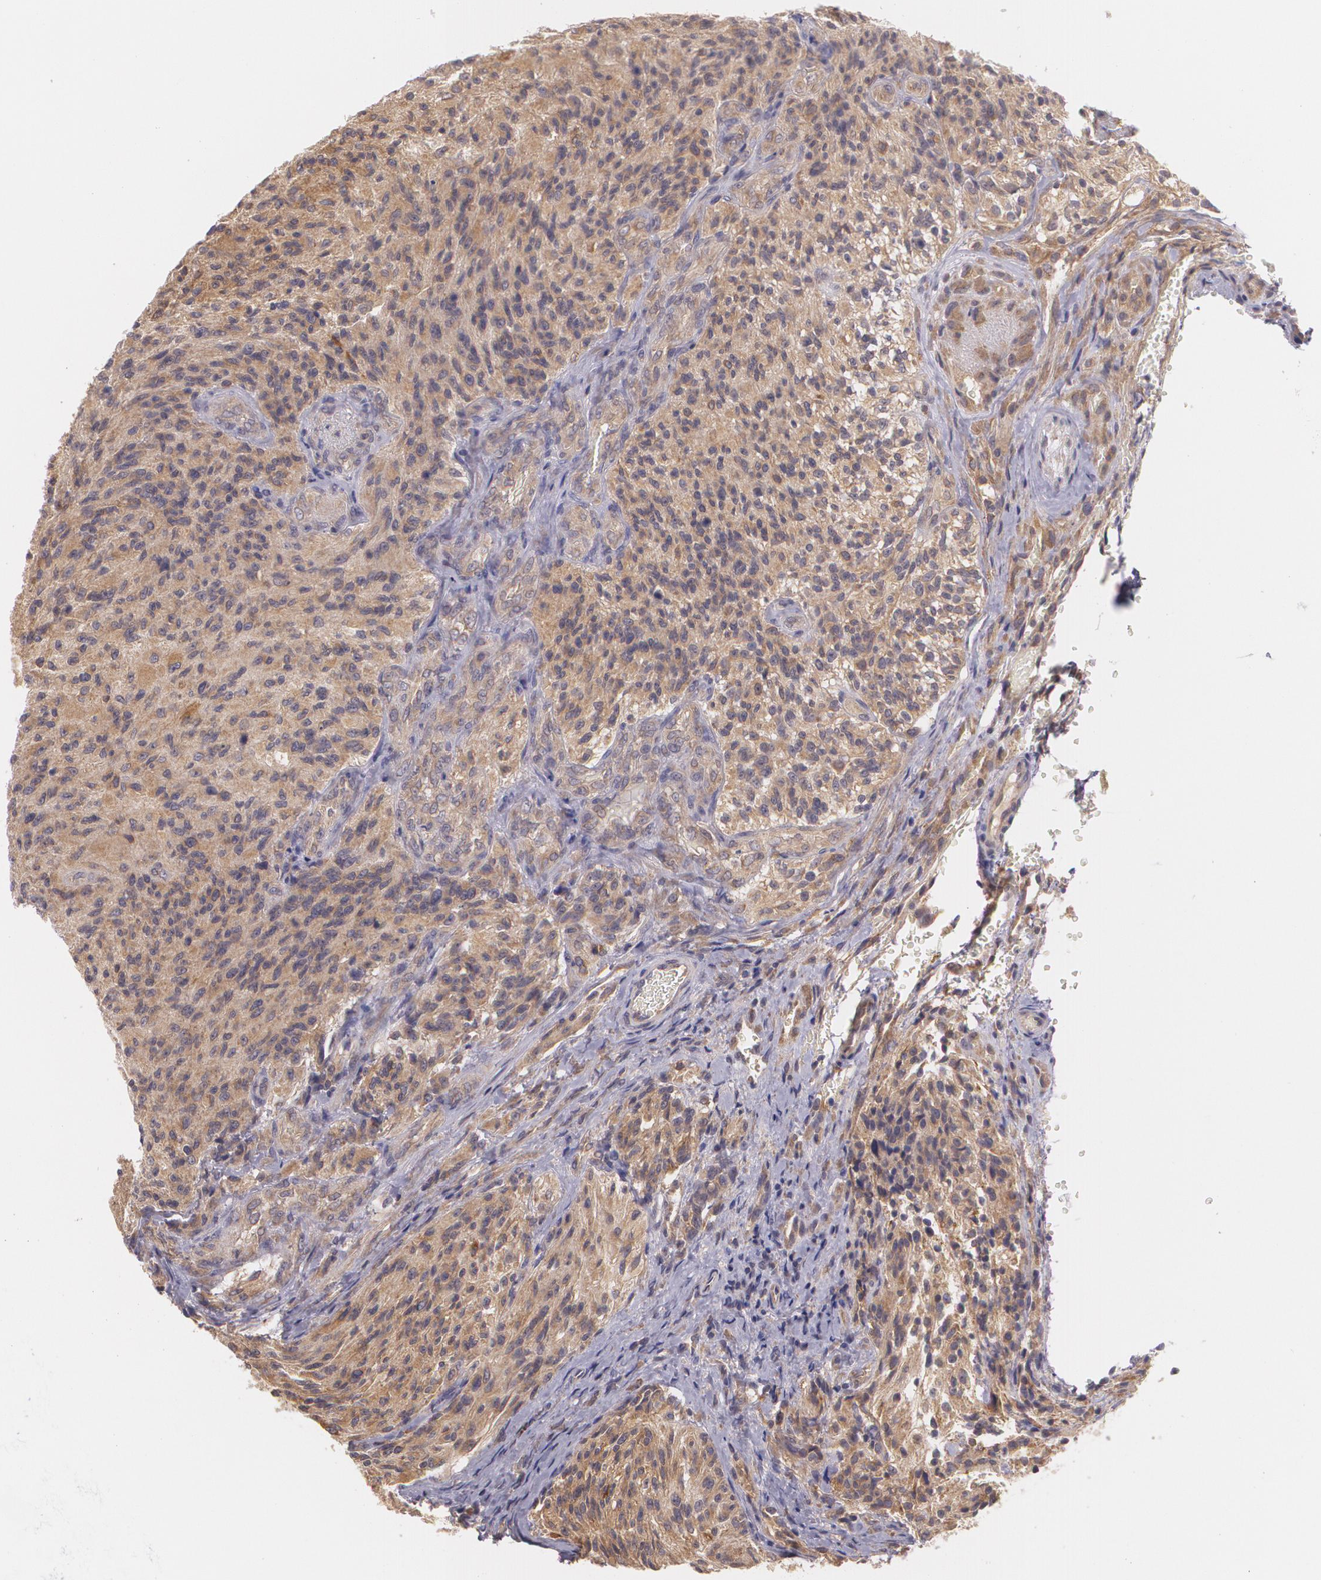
{"staining": {"intensity": "moderate", "quantity": ">75%", "location": "cytoplasmic/membranous"}, "tissue": "glioma", "cell_type": "Tumor cells", "image_type": "cancer", "snomed": [{"axis": "morphology", "description": "Normal tissue, NOS"}, {"axis": "morphology", "description": "Glioma, malignant, High grade"}, {"axis": "topography", "description": "Cerebral cortex"}], "caption": "Protein staining of glioma tissue demonstrates moderate cytoplasmic/membranous expression in about >75% of tumor cells.", "gene": "CCL17", "patient": {"sex": "male", "age": 56}}